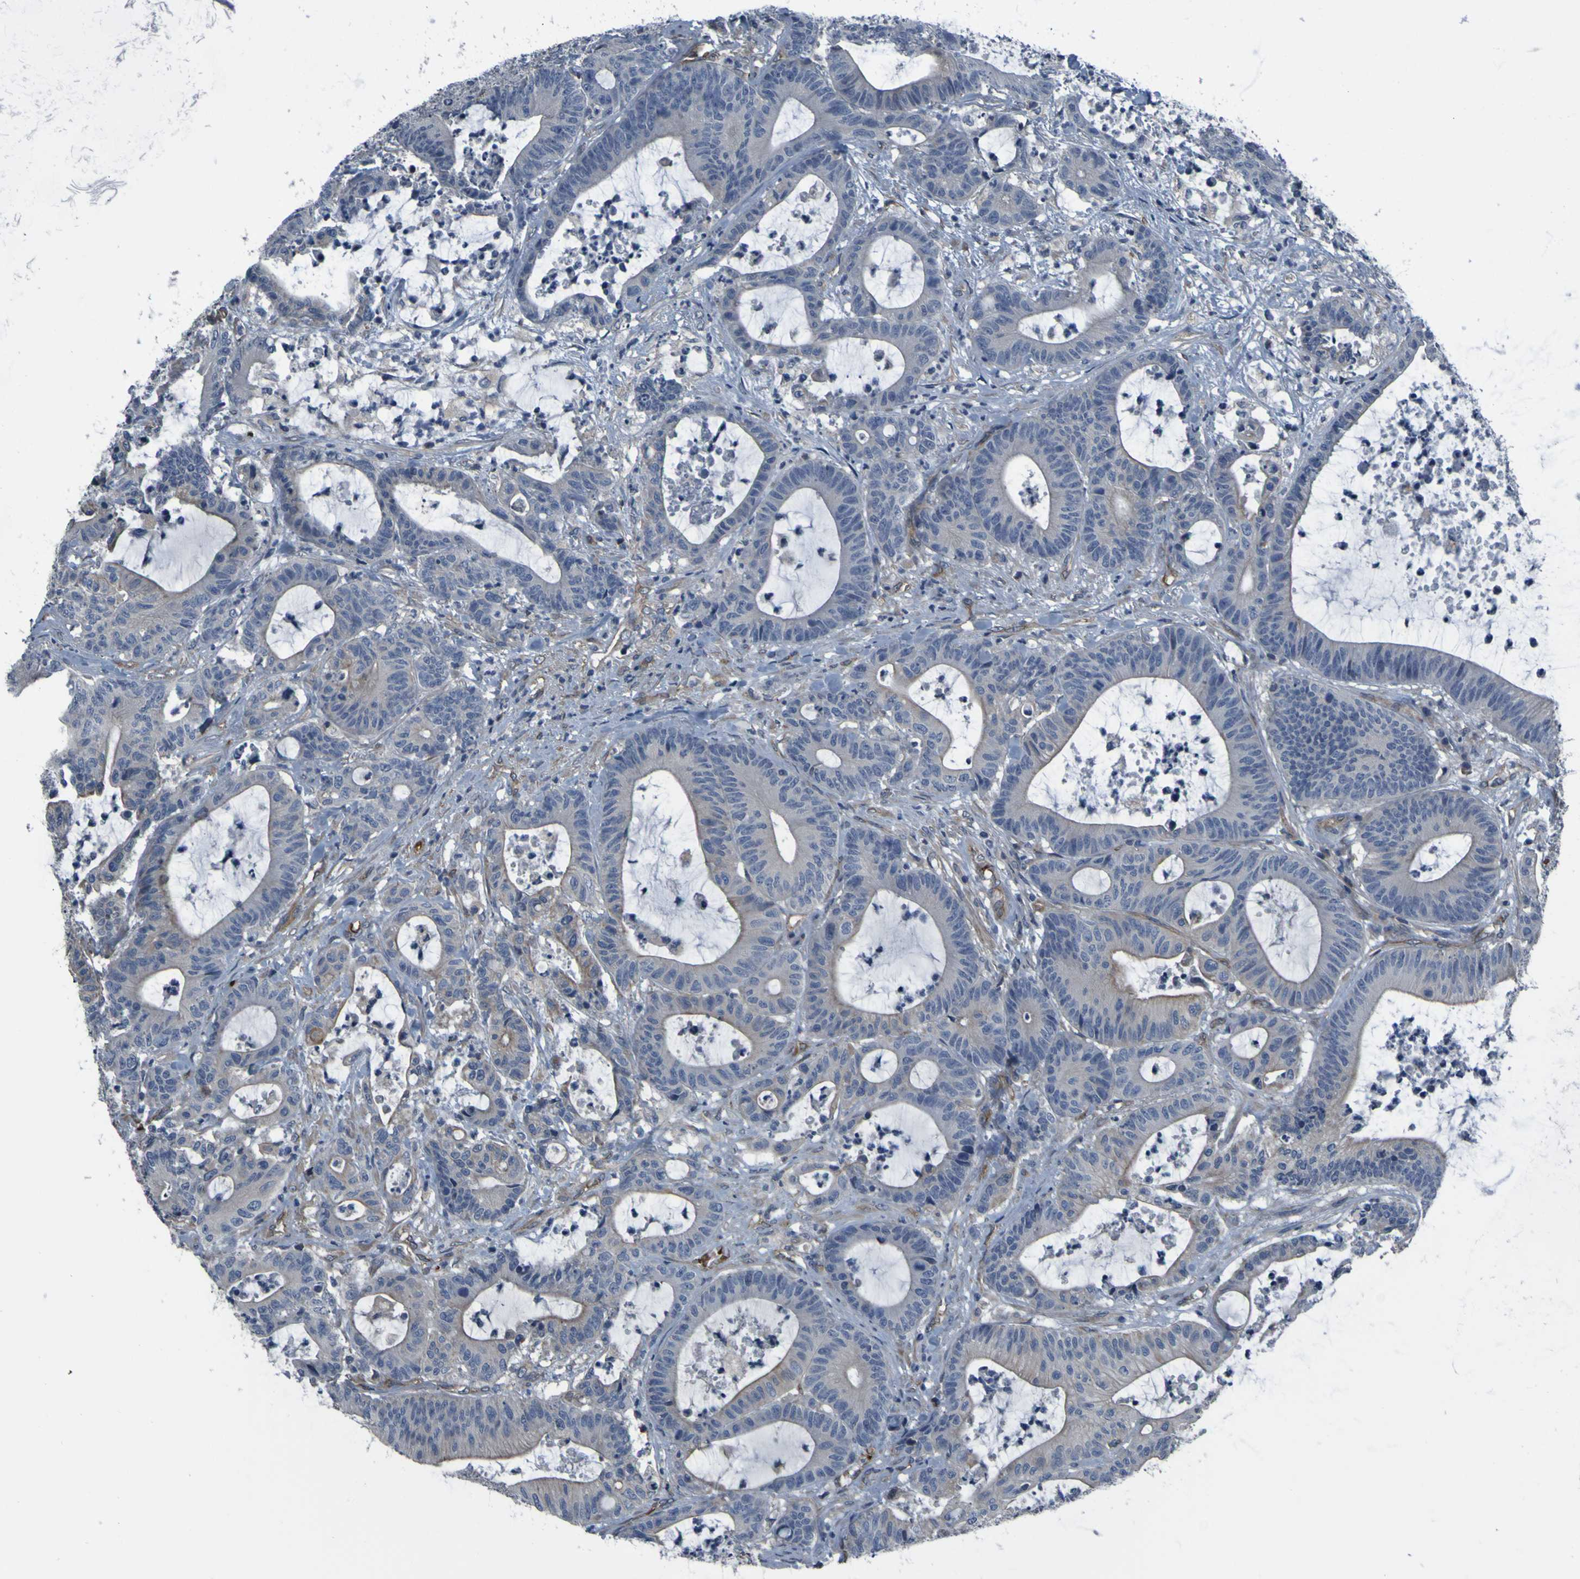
{"staining": {"intensity": "weak", "quantity": "<25%", "location": "cytoplasmic/membranous"}, "tissue": "colorectal cancer", "cell_type": "Tumor cells", "image_type": "cancer", "snomed": [{"axis": "morphology", "description": "Adenocarcinoma, NOS"}, {"axis": "topography", "description": "Colon"}], "caption": "An IHC micrograph of colorectal cancer is shown. There is no staining in tumor cells of colorectal cancer. Brightfield microscopy of immunohistochemistry (IHC) stained with DAB (3,3'-diaminobenzidine) (brown) and hematoxylin (blue), captured at high magnification.", "gene": "GRAMD1A", "patient": {"sex": "female", "age": 84}}